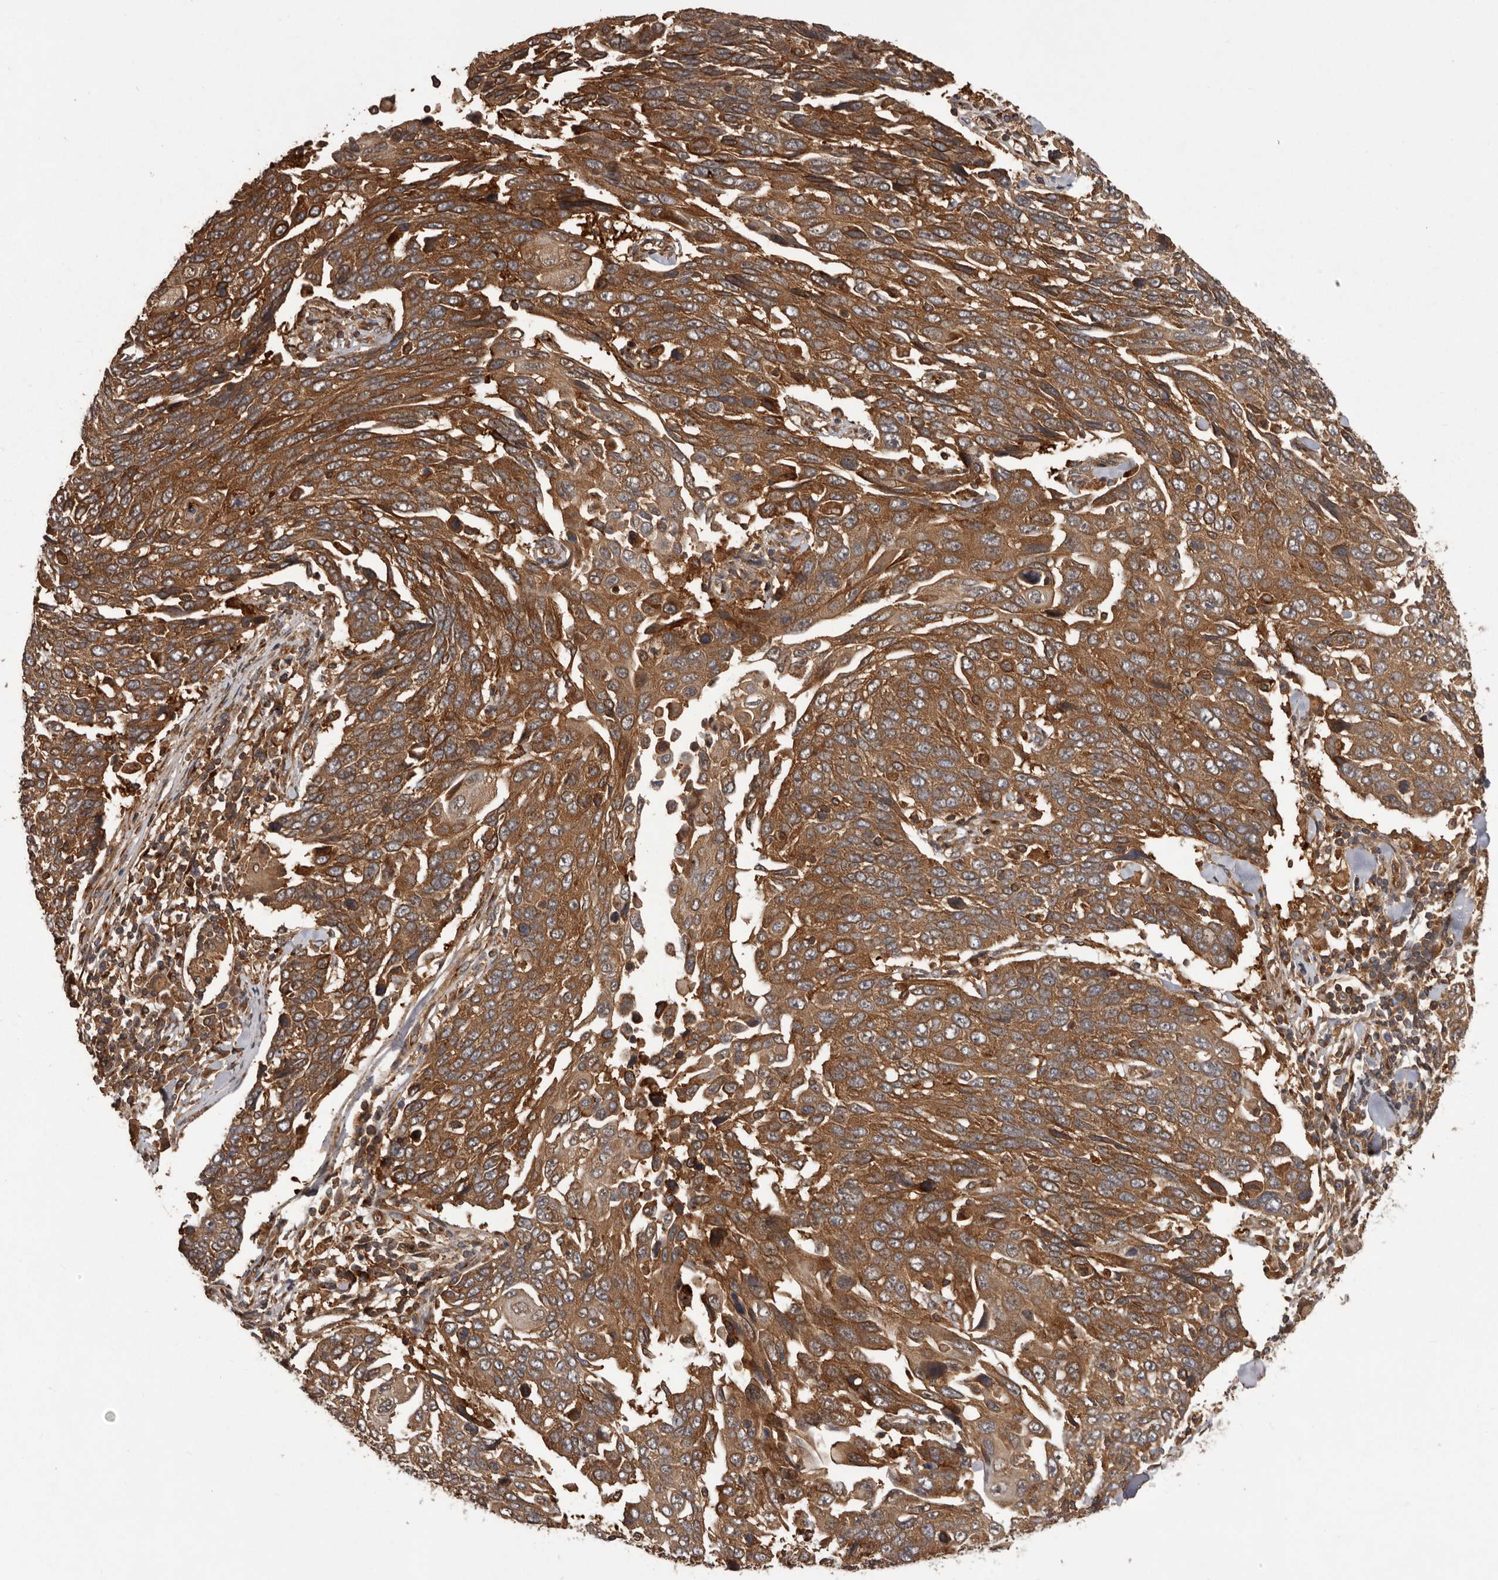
{"staining": {"intensity": "strong", "quantity": ">75%", "location": "cytoplasmic/membranous"}, "tissue": "lung cancer", "cell_type": "Tumor cells", "image_type": "cancer", "snomed": [{"axis": "morphology", "description": "Squamous cell carcinoma, NOS"}, {"axis": "topography", "description": "Lung"}], "caption": "An image of lung squamous cell carcinoma stained for a protein demonstrates strong cytoplasmic/membranous brown staining in tumor cells.", "gene": "SLC22A3", "patient": {"sex": "male", "age": 66}}